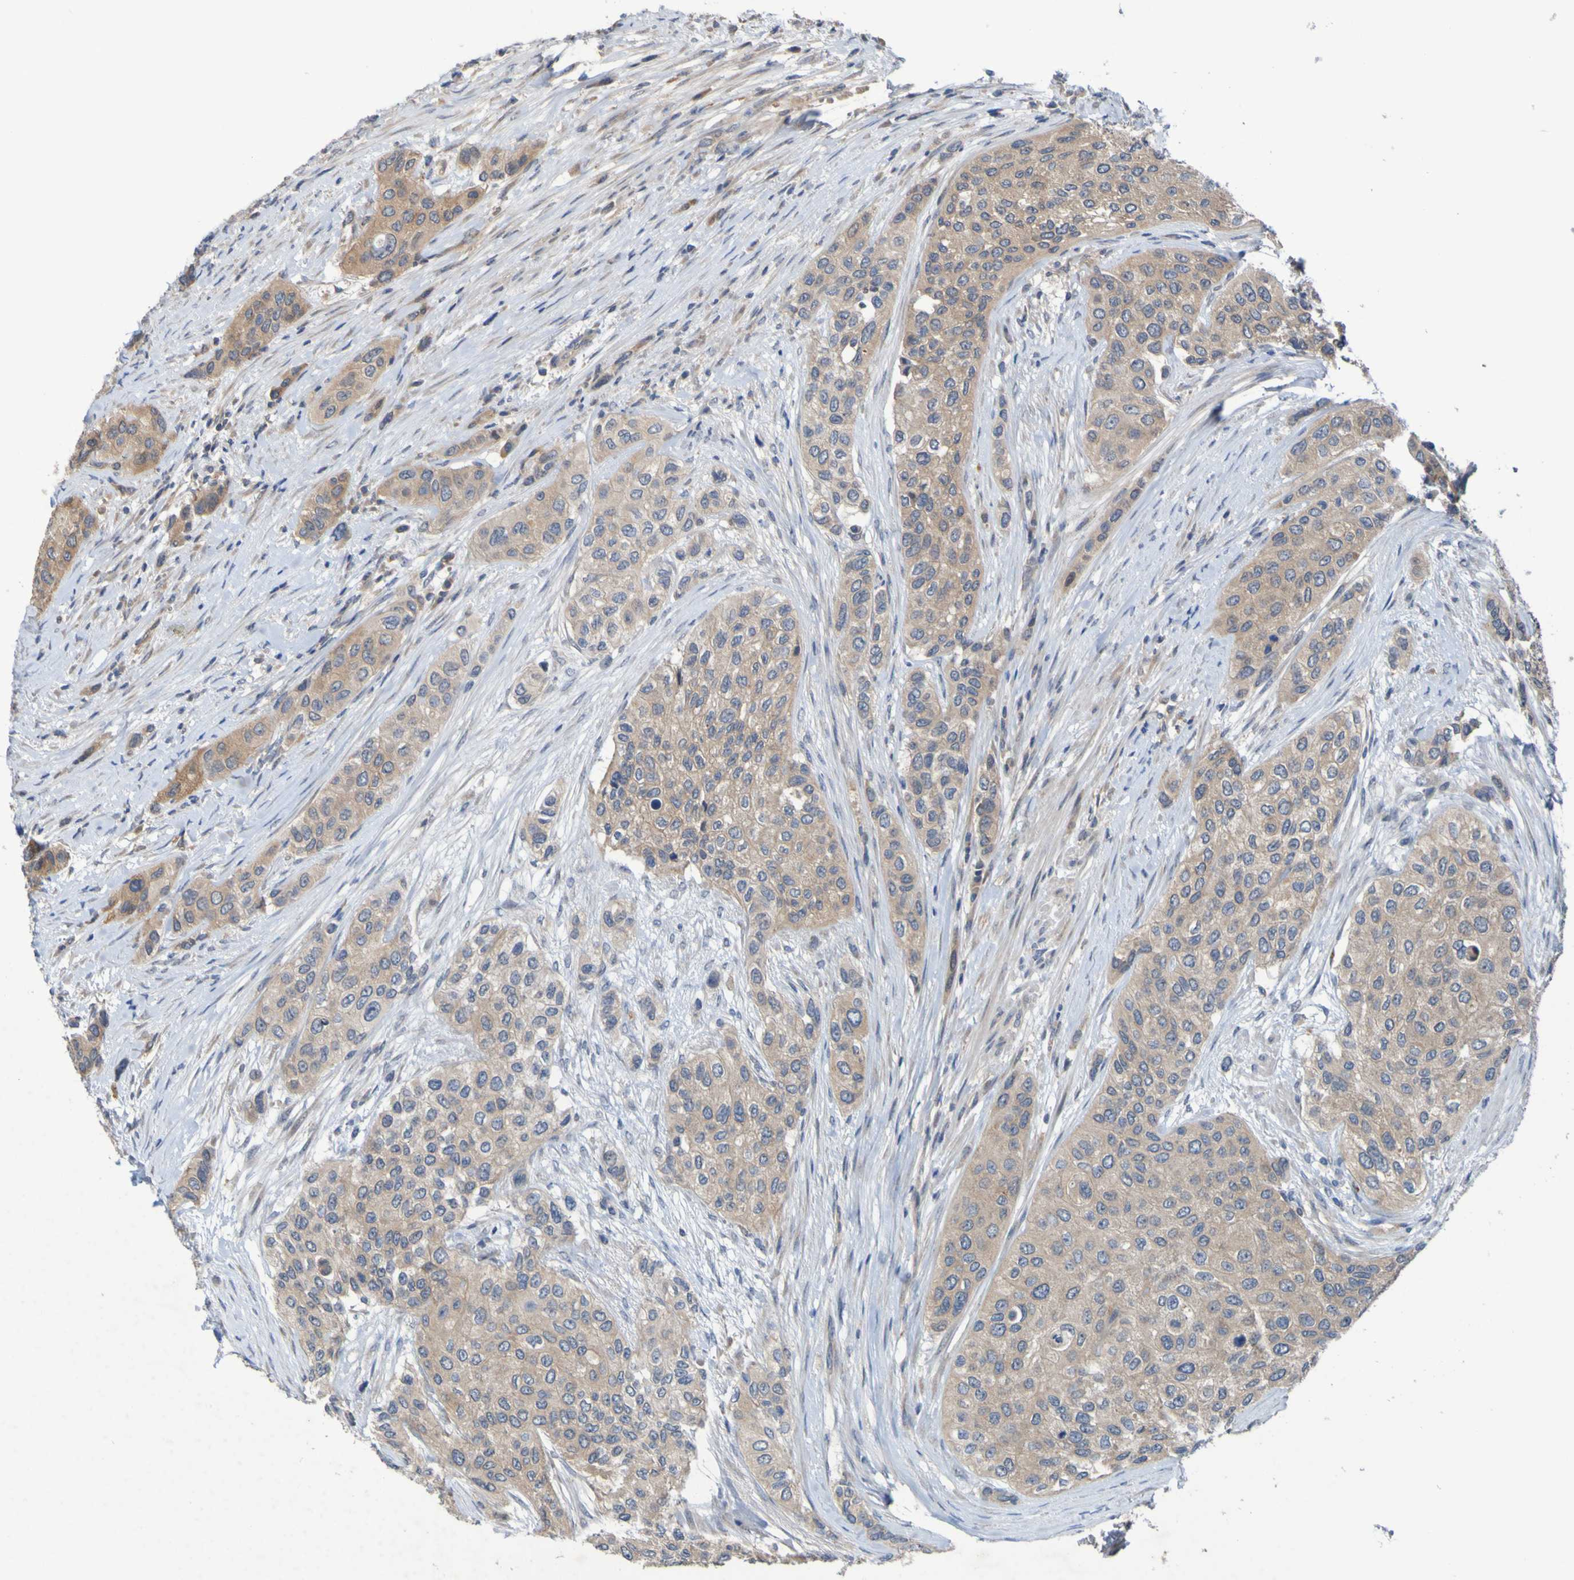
{"staining": {"intensity": "weak", "quantity": ">75%", "location": "cytoplasmic/membranous"}, "tissue": "urothelial cancer", "cell_type": "Tumor cells", "image_type": "cancer", "snomed": [{"axis": "morphology", "description": "Urothelial carcinoma, High grade"}, {"axis": "topography", "description": "Urinary bladder"}], "caption": "Human urothelial carcinoma (high-grade) stained with a protein marker displays weak staining in tumor cells.", "gene": "SDK1", "patient": {"sex": "female", "age": 56}}